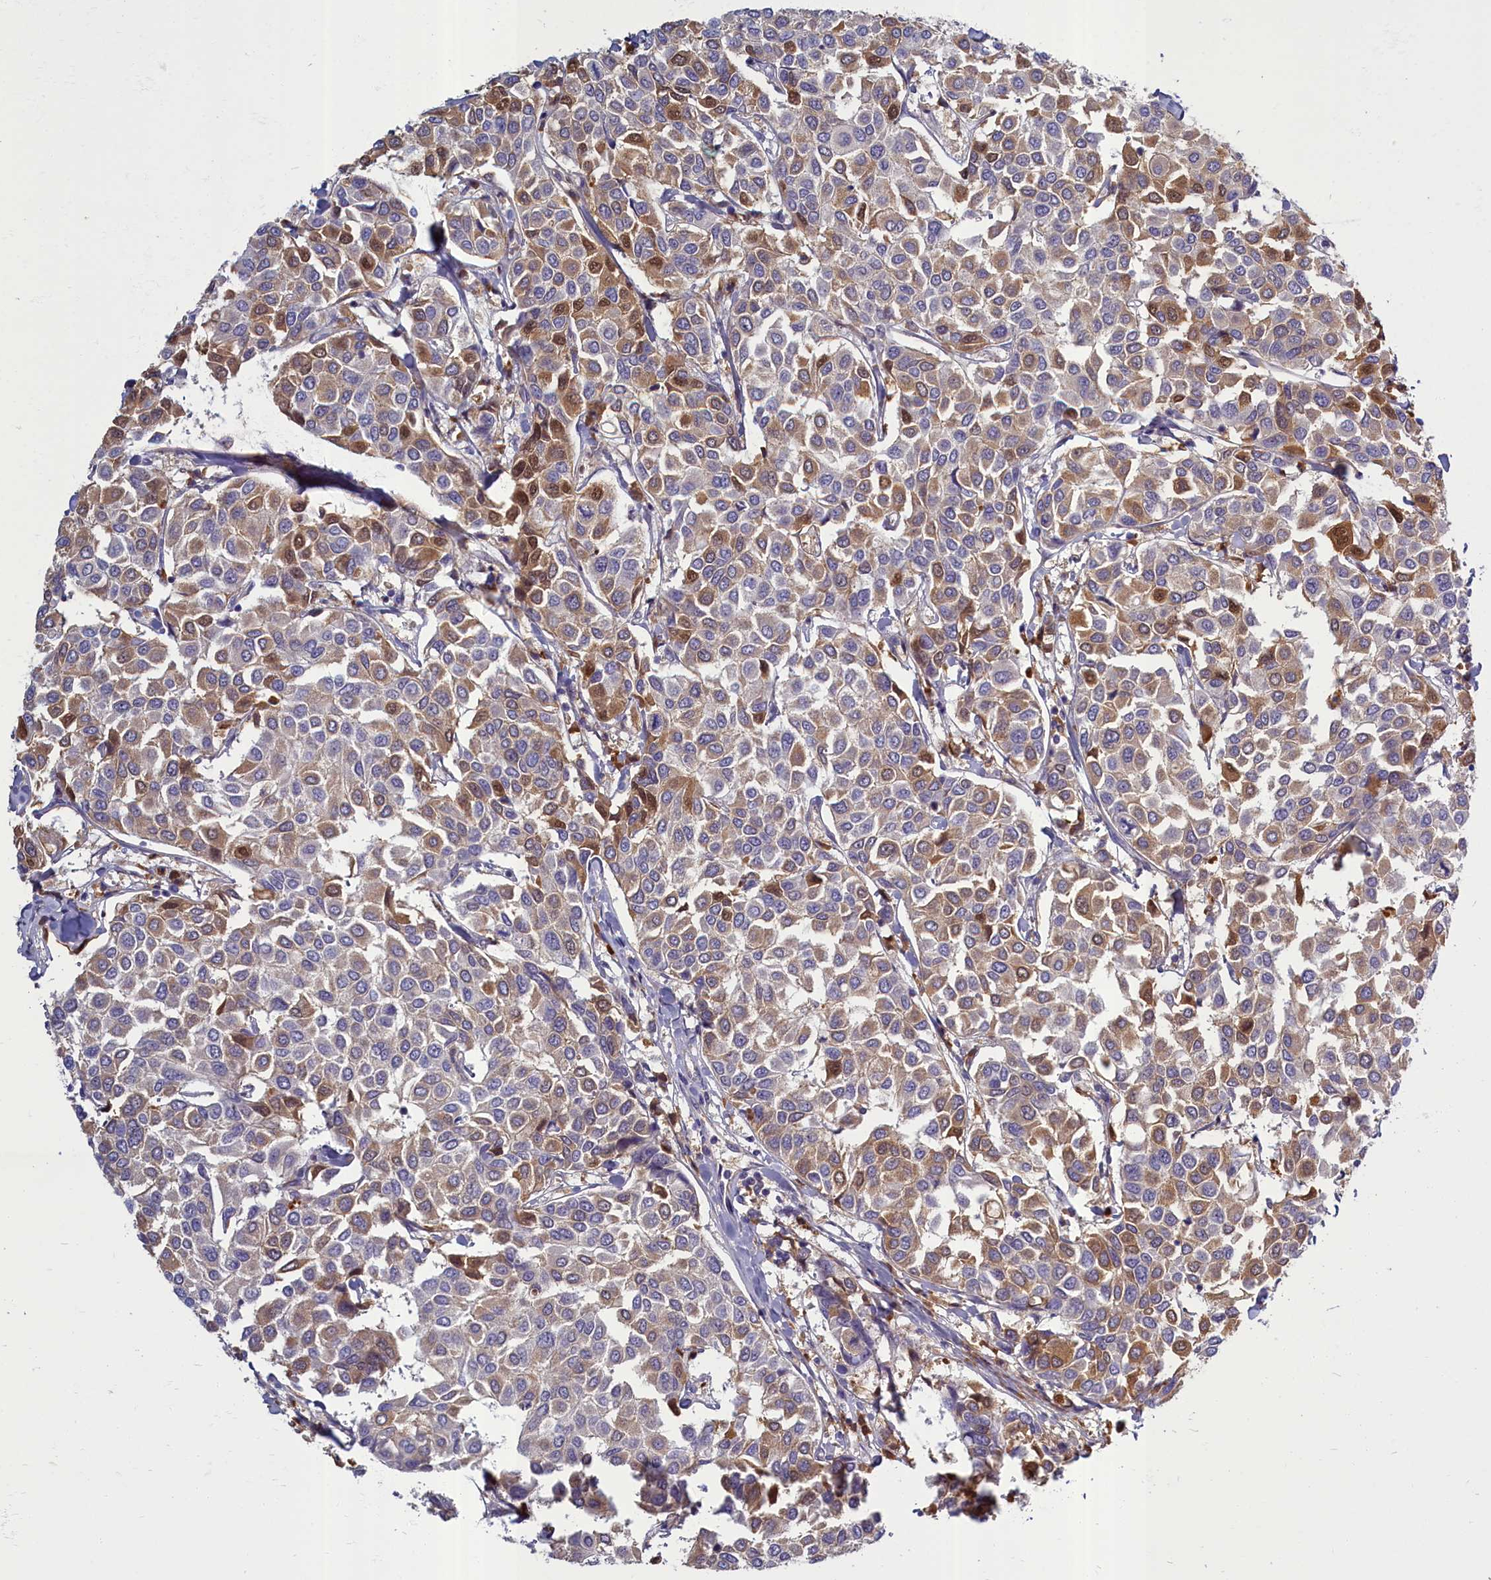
{"staining": {"intensity": "moderate", "quantity": "25%-75%", "location": "cytoplasmic/membranous,nuclear"}, "tissue": "breast cancer", "cell_type": "Tumor cells", "image_type": "cancer", "snomed": [{"axis": "morphology", "description": "Duct carcinoma"}, {"axis": "topography", "description": "Breast"}], "caption": "A photomicrograph of human breast cancer stained for a protein demonstrates moderate cytoplasmic/membranous and nuclear brown staining in tumor cells. (Brightfield microscopy of DAB IHC at high magnification).", "gene": "SV2C", "patient": {"sex": "female", "age": 55}}